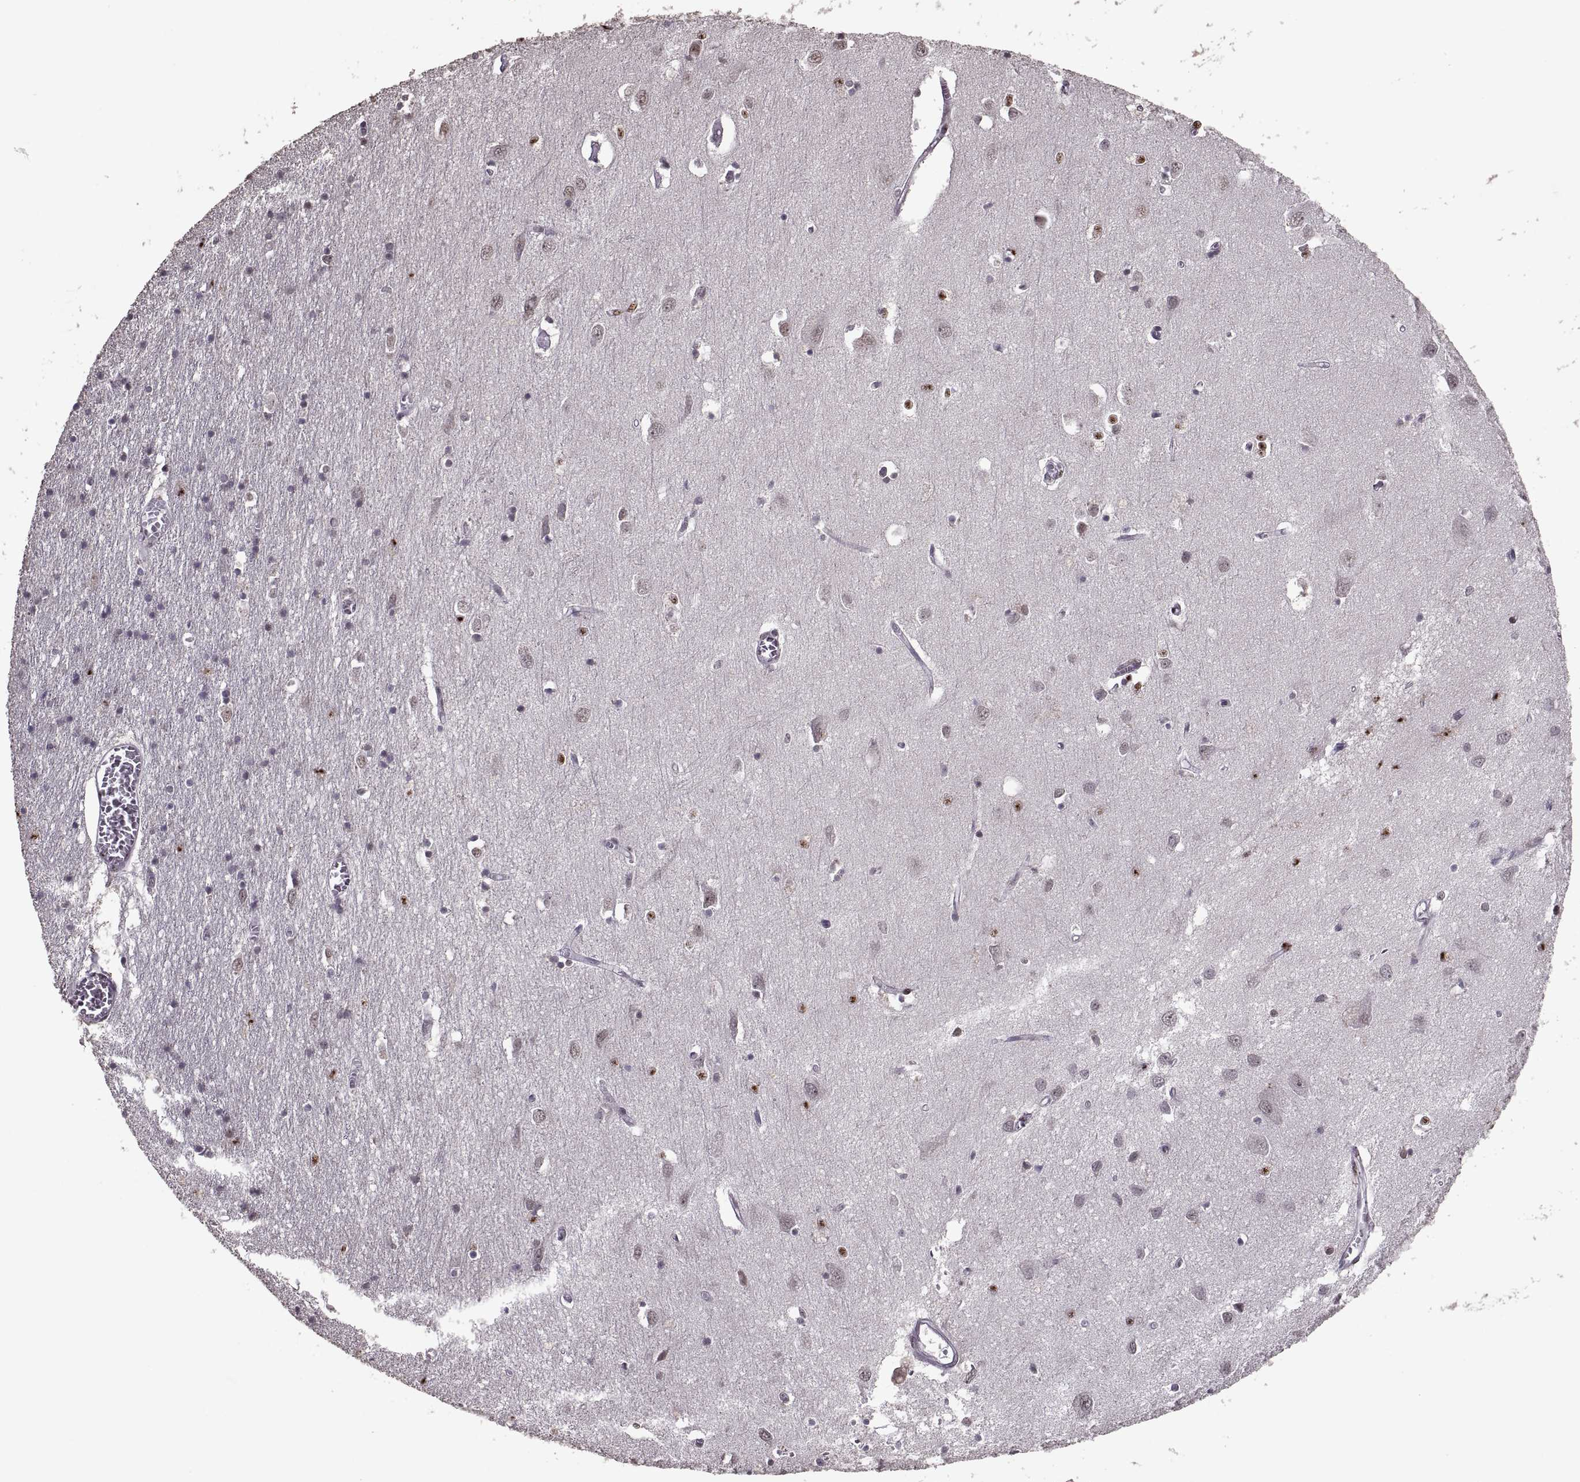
{"staining": {"intensity": "negative", "quantity": "none", "location": "none"}, "tissue": "cerebral cortex", "cell_type": "Endothelial cells", "image_type": "normal", "snomed": [{"axis": "morphology", "description": "Normal tissue, NOS"}, {"axis": "topography", "description": "Cerebral cortex"}], "caption": "A histopathology image of cerebral cortex stained for a protein shows no brown staining in endothelial cells. The staining was performed using DAB (3,3'-diaminobenzidine) to visualize the protein expression in brown, while the nuclei were stained in blue with hematoxylin (Magnification: 20x).", "gene": "PALS1", "patient": {"sex": "male", "age": 70}}